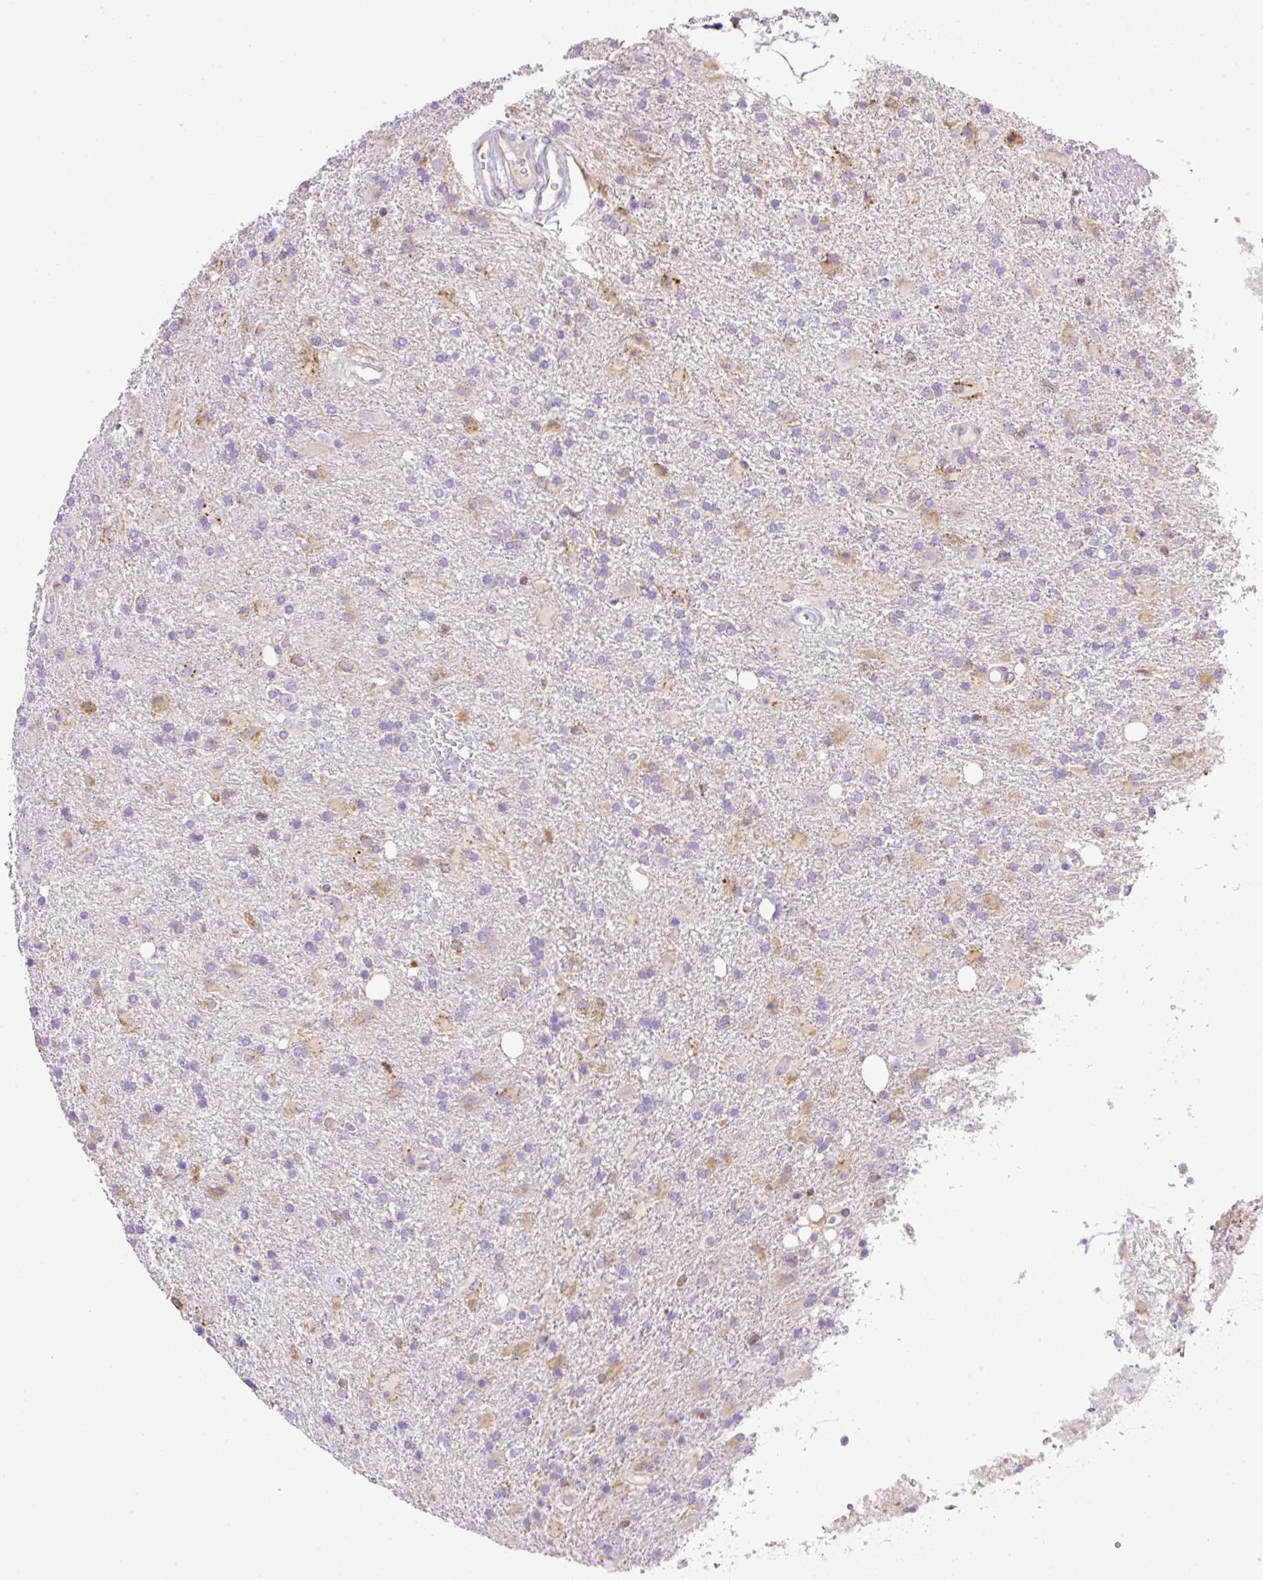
{"staining": {"intensity": "weak", "quantity": "25%-75%", "location": "cytoplasmic/membranous"}, "tissue": "glioma", "cell_type": "Tumor cells", "image_type": "cancer", "snomed": [{"axis": "morphology", "description": "Glioma, malignant, High grade"}, {"axis": "topography", "description": "Brain"}], "caption": "This histopathology image exhibits glioma stained with immunohistochemistry (IHC) to label a protein in brown. The cytoplasmic/membranous of tumor cells show weak positivity for the protein. Nuclei are counter-stained blue.", "gene": "POFUT1", "patient": {"sex": "male", "age": 56}}